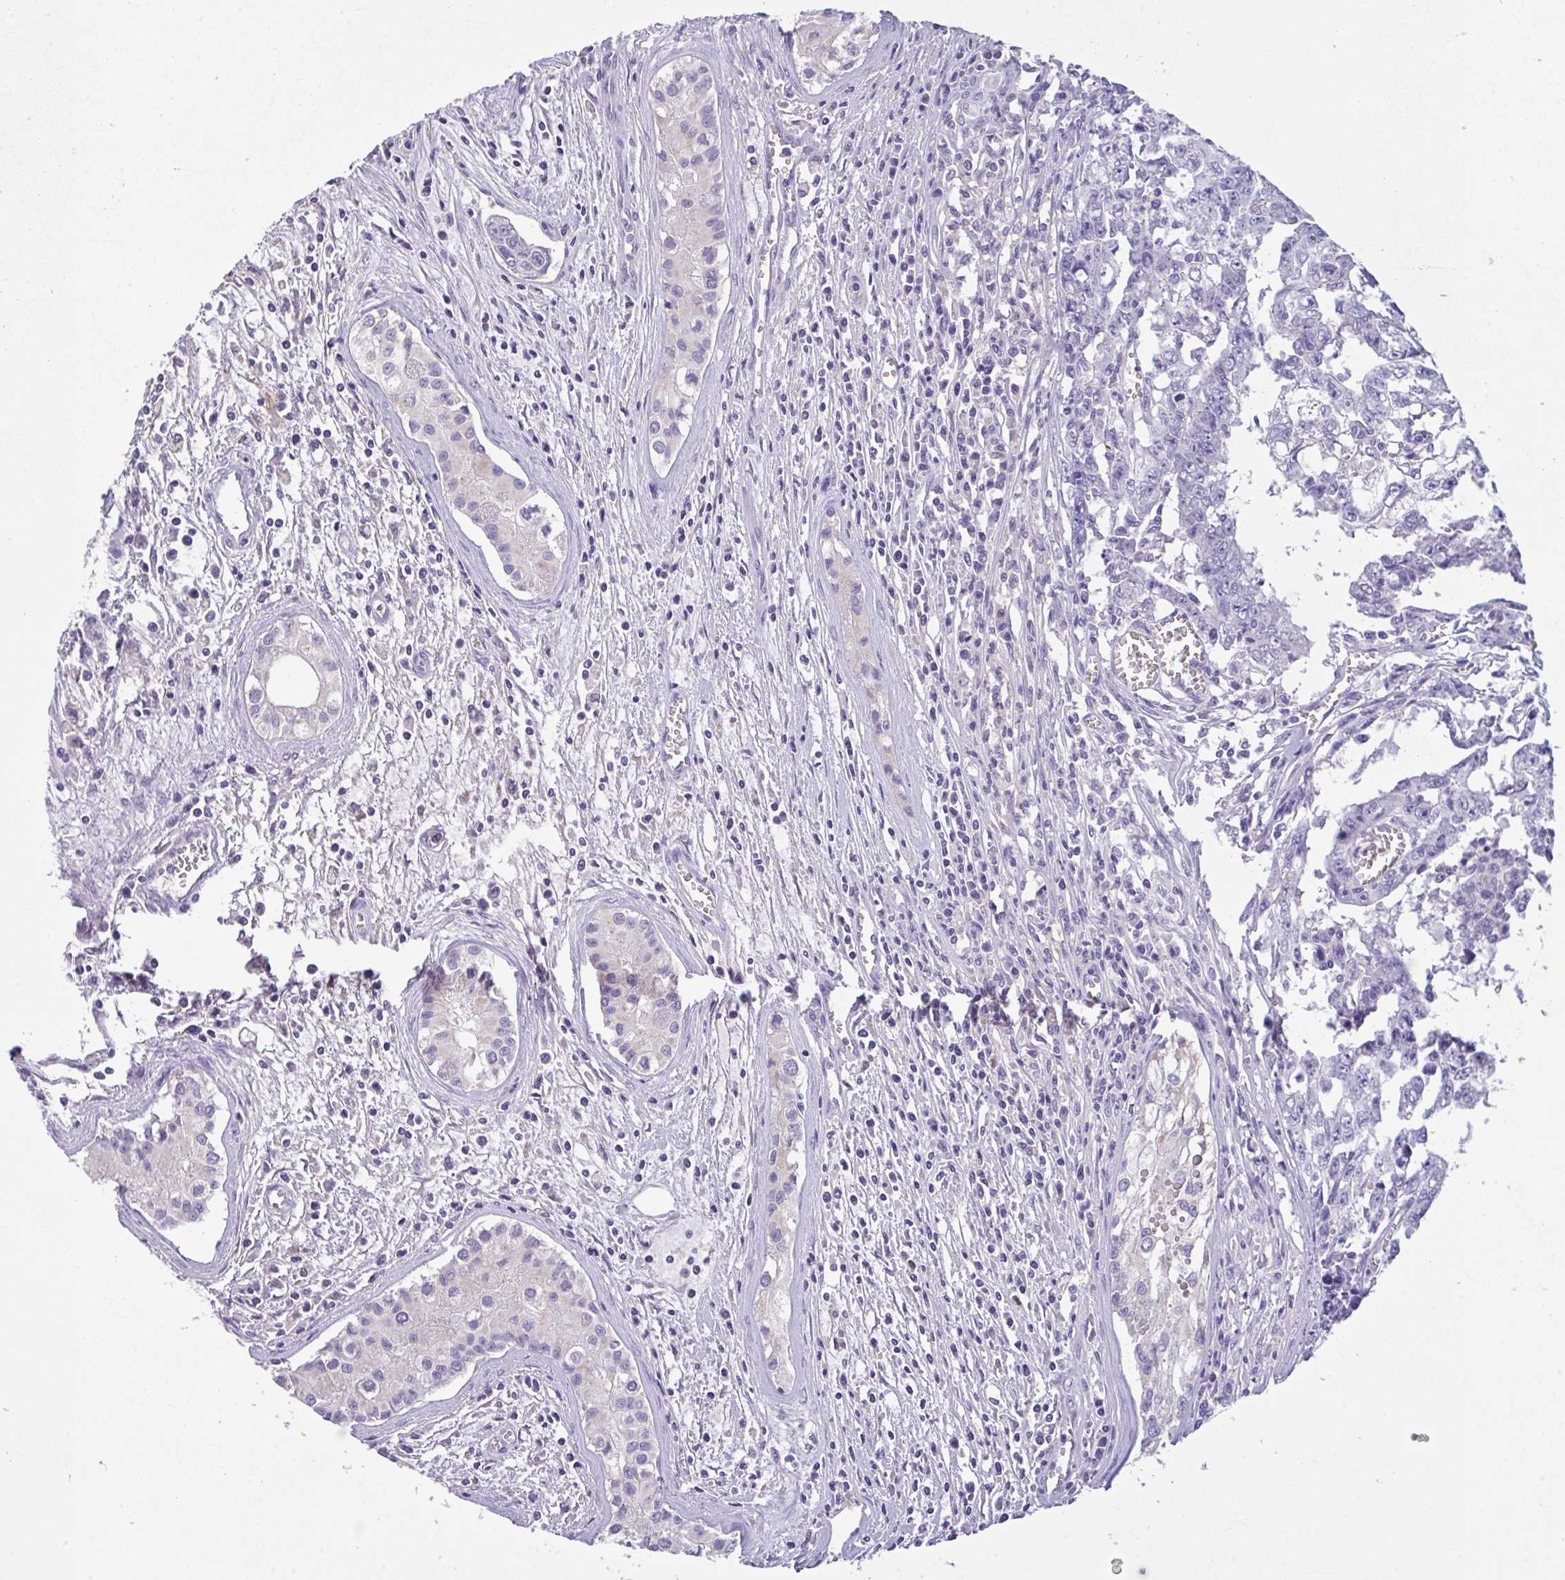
{"staining": {"intensity": "negative", "quantity": "none", "location": "none"}, "tissue": "testis cancer", "cell_type": "Tumor cells", "image_type": "cancer", "snomed": [{"axis": "morphology", "description": "Carcinoma, Embryonal, NOS"}, {"axis": "topography", "description": "Testis"}], "caption": "Protein analysis of embryonal carcinoma (testis) shows no significant positivity in tumor cells. Brightfield microscopy of immunohistochemistry (IHC) stained with DAB (brown) and hematoxylin (blue), captured at high magnification.", "gene": "CA10", "patient": {"sex": "male", "age": 24}}